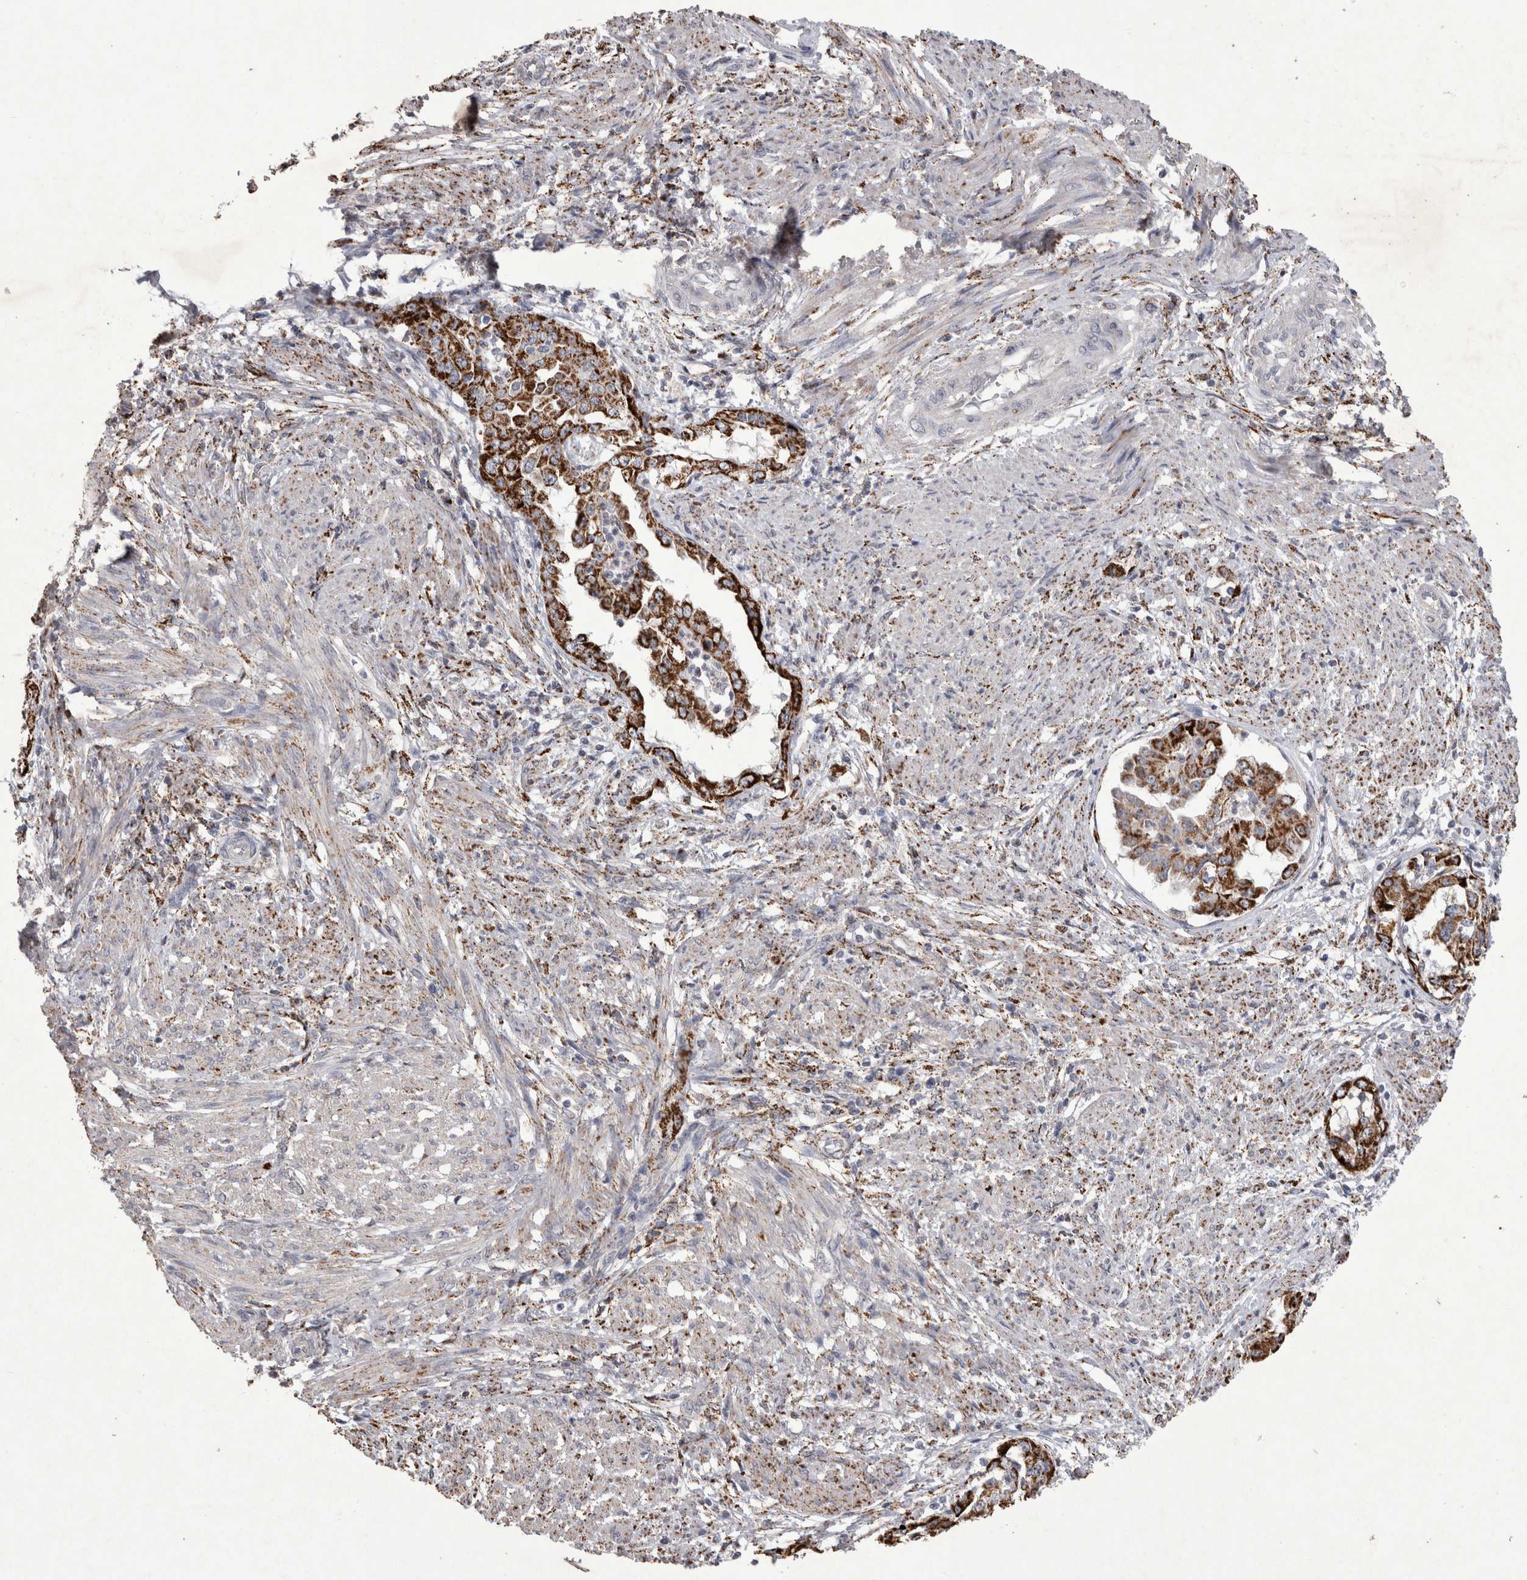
{"staining": {"intensity": "strong", "quantity": ">75%", "location": "cytoplasmic/membranous"}, "tissue": "endometrial cancer", "cell_type": "Tumor cells", "image_type": "cancer", "snomed": [{"axis": "morphology", "description": "Adenocarcinoma, NOS"}, {"axis": "topography", "description": "Endometrium"}], "caption": "Immunohistochemical staining of endometrial cancer shows high levels of strong cytoplasmic/membranous protein expression in approximately >75% of tumor cells. Nuclei are stained in blue.", "gene": "DKK3", "patient": {"sex": "female", "age": 85}}